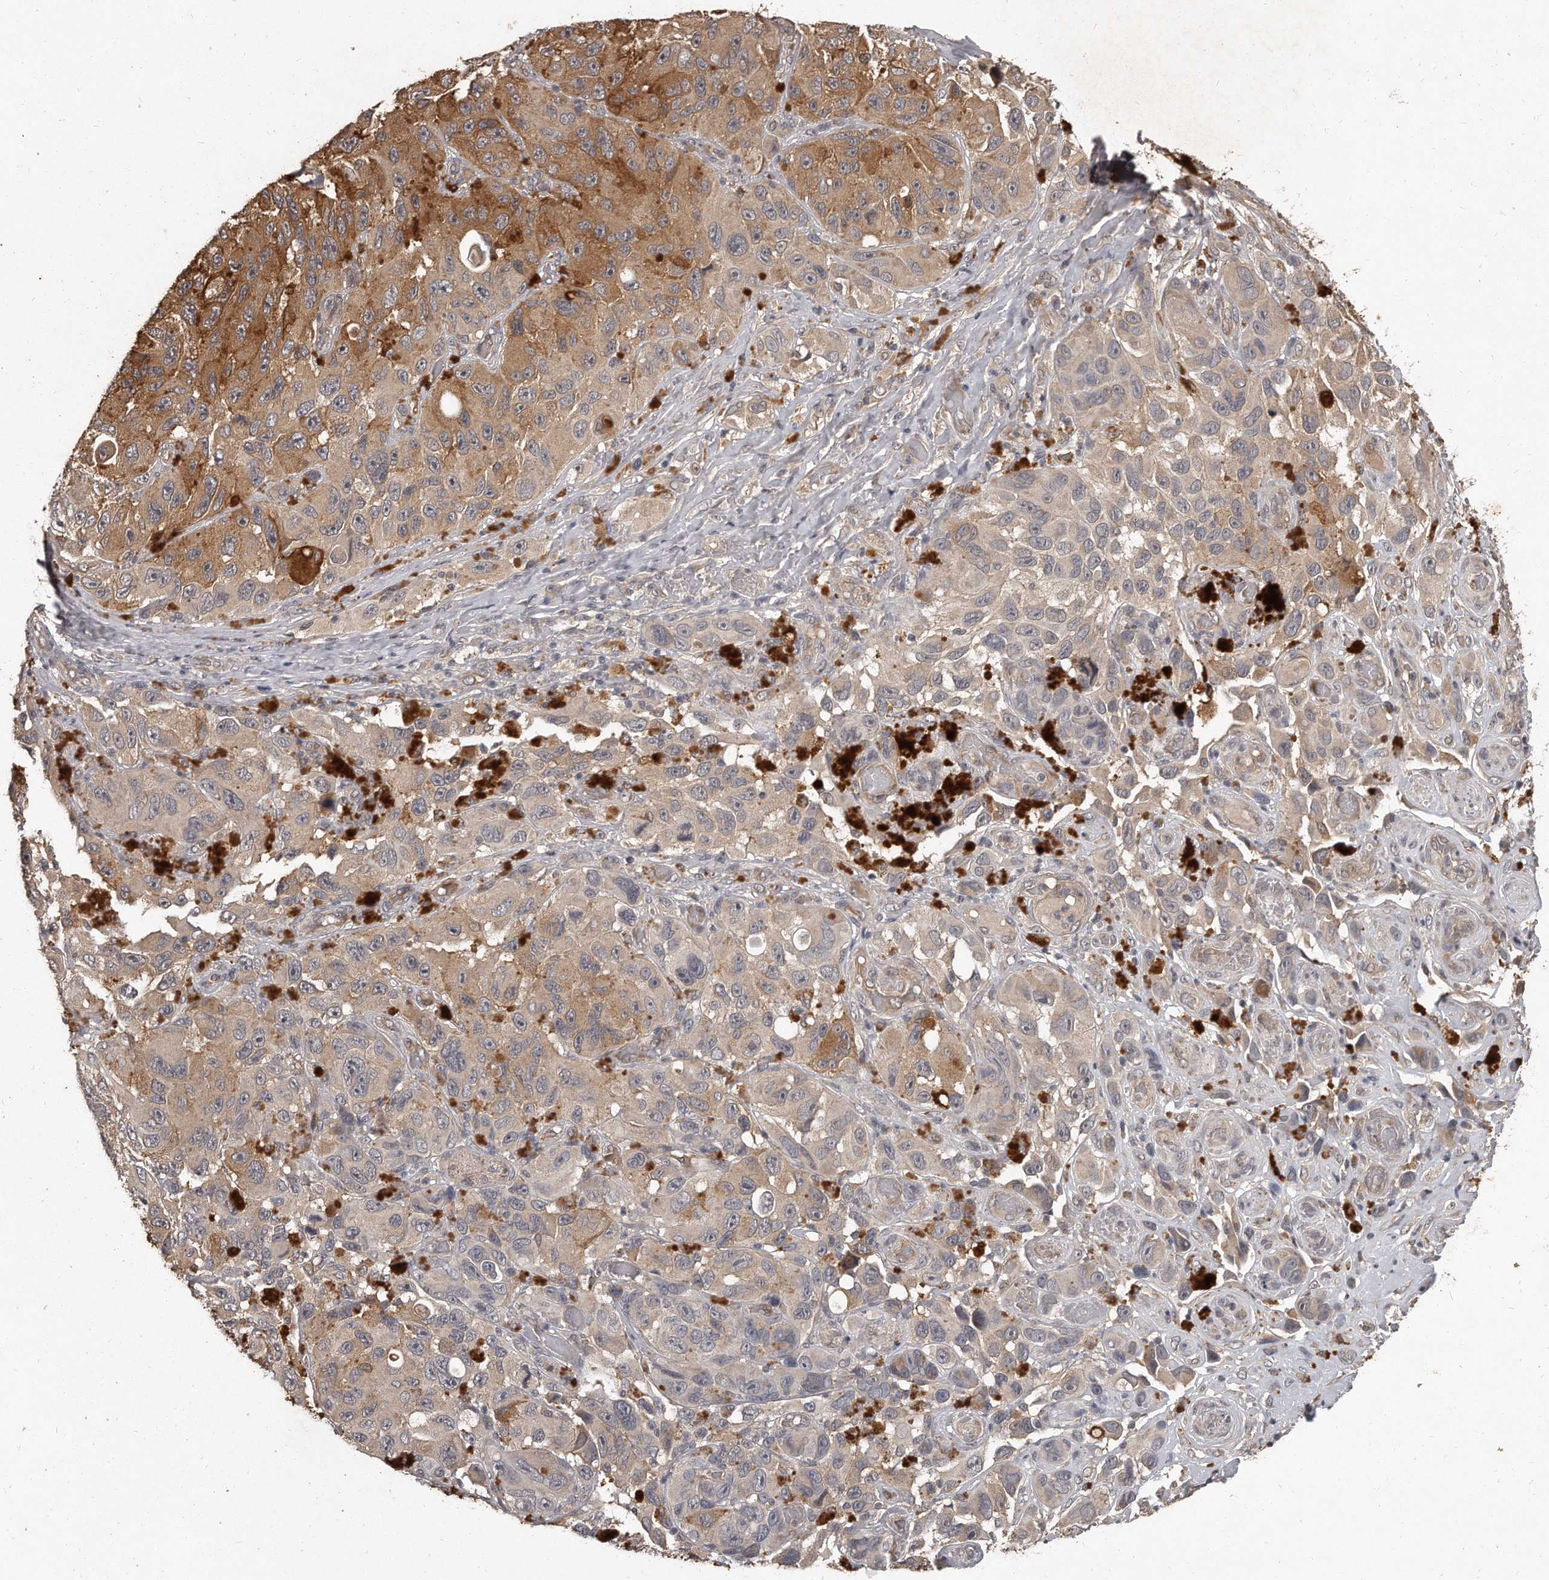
{"staining": {"intensity": "moderate", "quantity": "25%-75%", "location": "cytoplasmic/membranous"}, "tissue": "melanoma", "cell_type": "Tumor cells", "image_type": "cancer", "snomed": [{"axis": "morphology", "description": "Malignant melanoma, NOS"}, {"axis": "topography", "description": "Skin"}], "caption": "Human malignant melanoma stained with a brown dye reveals moderate cytoplasmic/membranous positive expression in approximately 25%-75% of tumor cells.", "gene": "GRB10", "patient": {"sex": "female", "age": 73}}